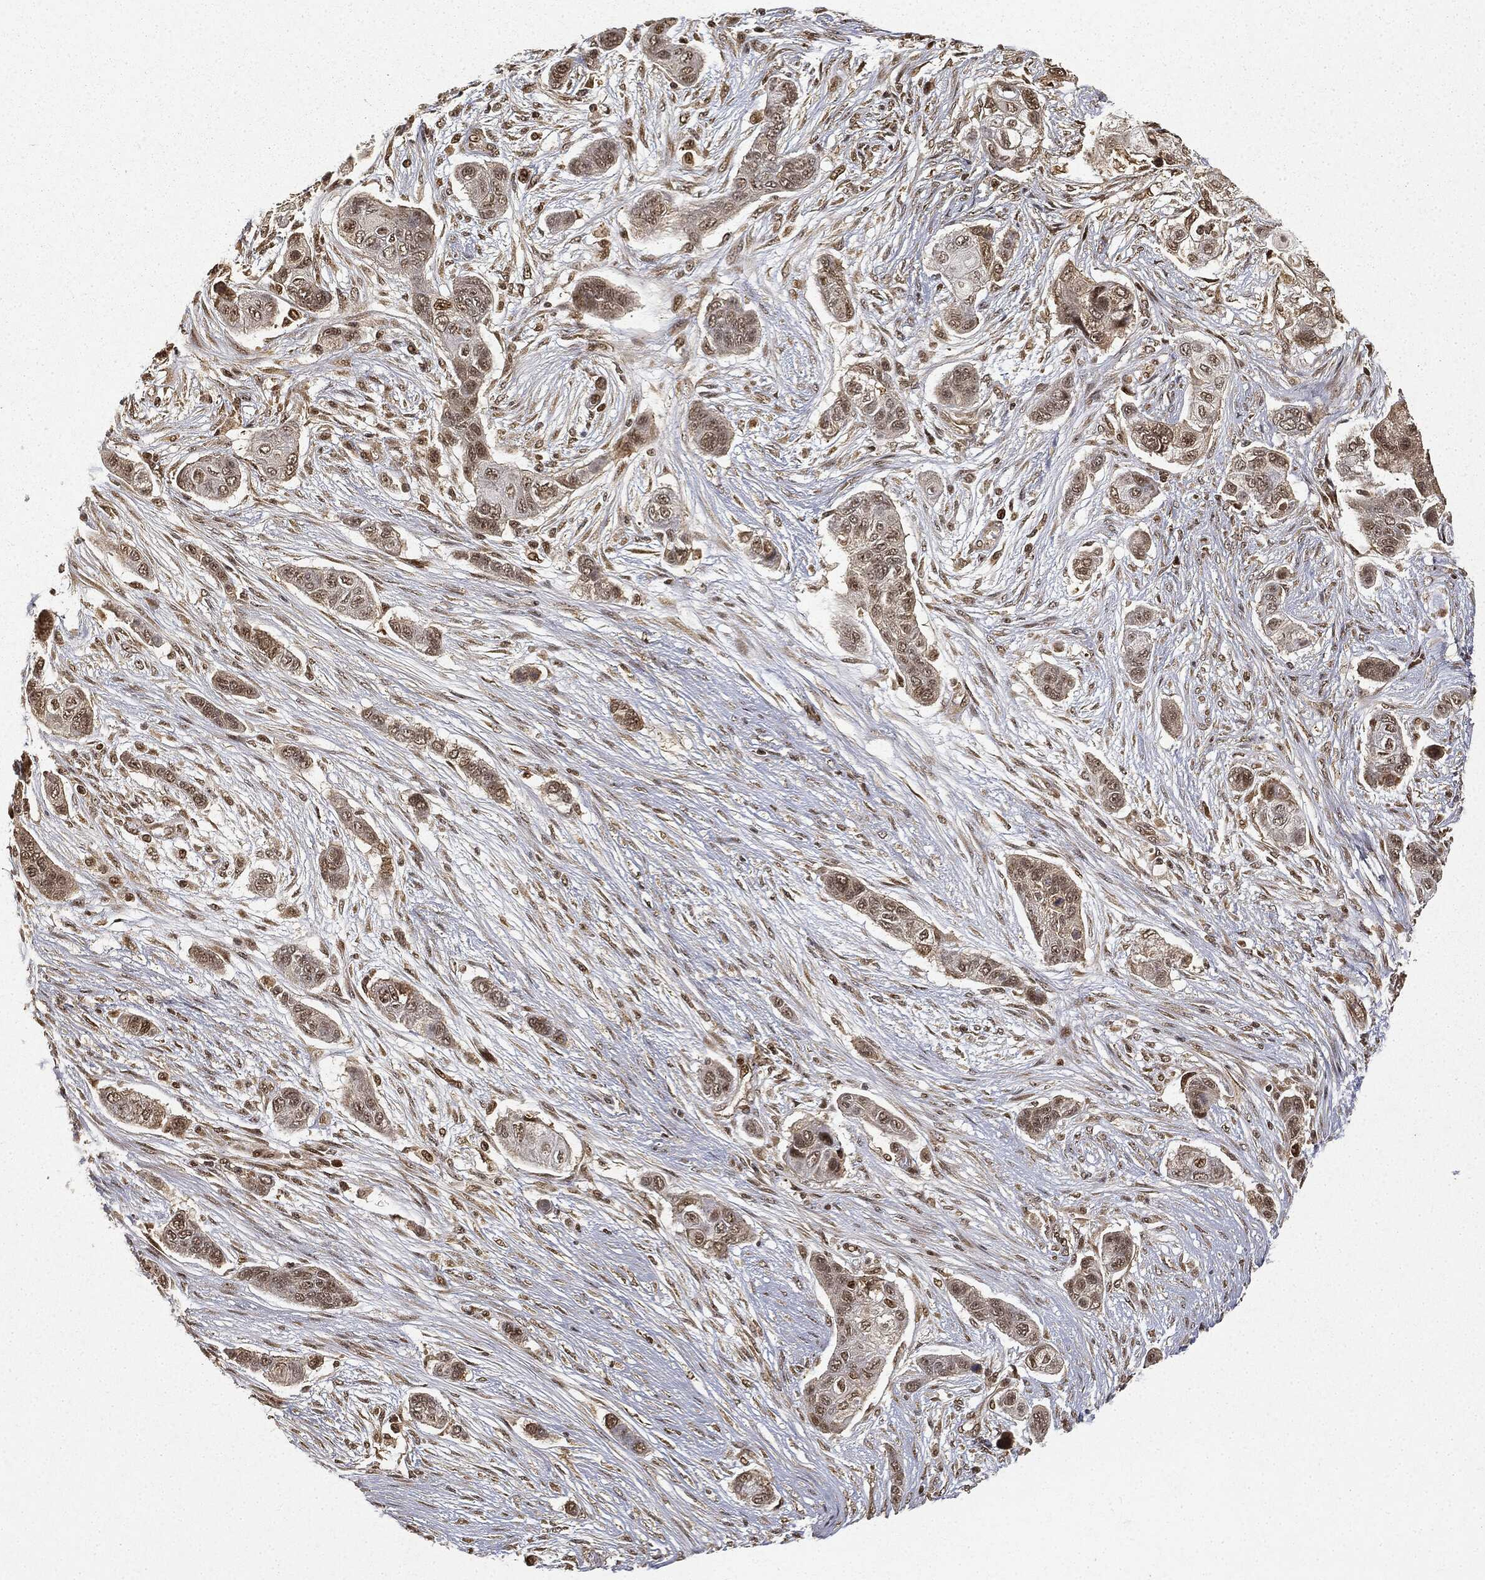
{"staining": {"intensity": "moderate", "quantity": "25%-75%", "location": "nuclear"}, "tissue": "lung cancer", "cell_type": "Tumor cells", "image_type": "cancer", "snomed": [{"axis": "morphology", "description": "Squamous cell carcinoma, NOS"}, {"axis": "topography", "description": "Lung"}], "caption": "IHC histopathology image of neoplastic tissue: lung squamous cell carcinoma stained using immunohistochemistry (IHC) shows medium levels of moderate protein expression localized specifically in the nuclear of tumor cells, appearing as a nuclear brown color.", "gene": "ZNHIT6", "patient": {"sex": "male", "age": 69}}